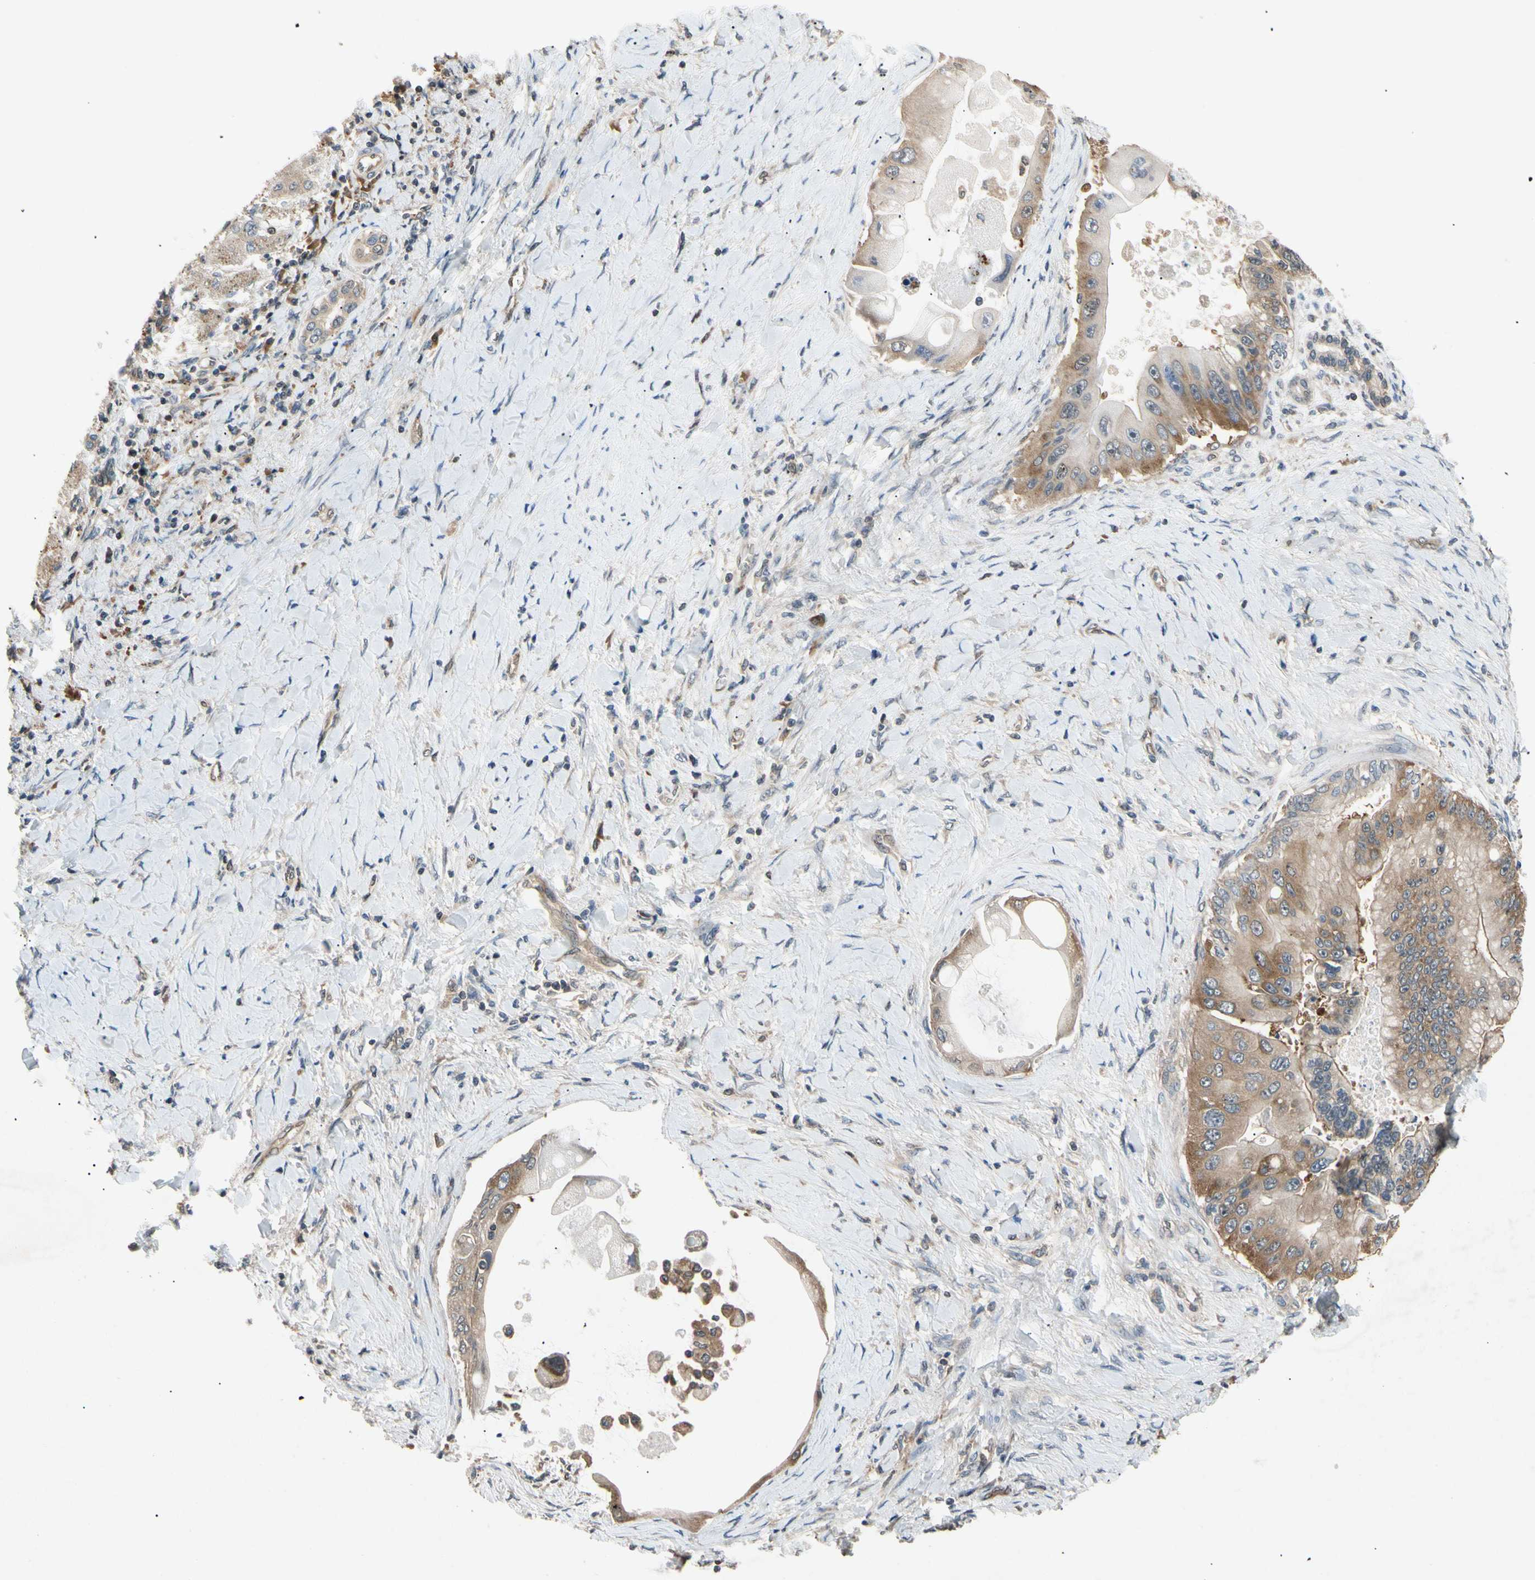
{"staining": {"intensity": "weak", "quantity": "25%-75%", "location": "cytoplasmic/membranous,nuclear"}, "tissue": "liver cancer", "cell_type": "Tumor cells", "image_type": "cancer", "snomed": [{"axis": "morphology", "description": "Normal tissue, NOS"}, {"axis": "morphology", "description": "Cholangiocarcinoma"}, {"axis": "topography", "description": "Liver"}, {"axis": "topography", "description": "Peripheral nerve tissue"}], "caption": "Human liver cholangiocarcinoma stained with a protein marker demonstrates weak staining in tumor cells.", "gene": "EIF1AX", "patient": {"sex": "male", "age": 50}}